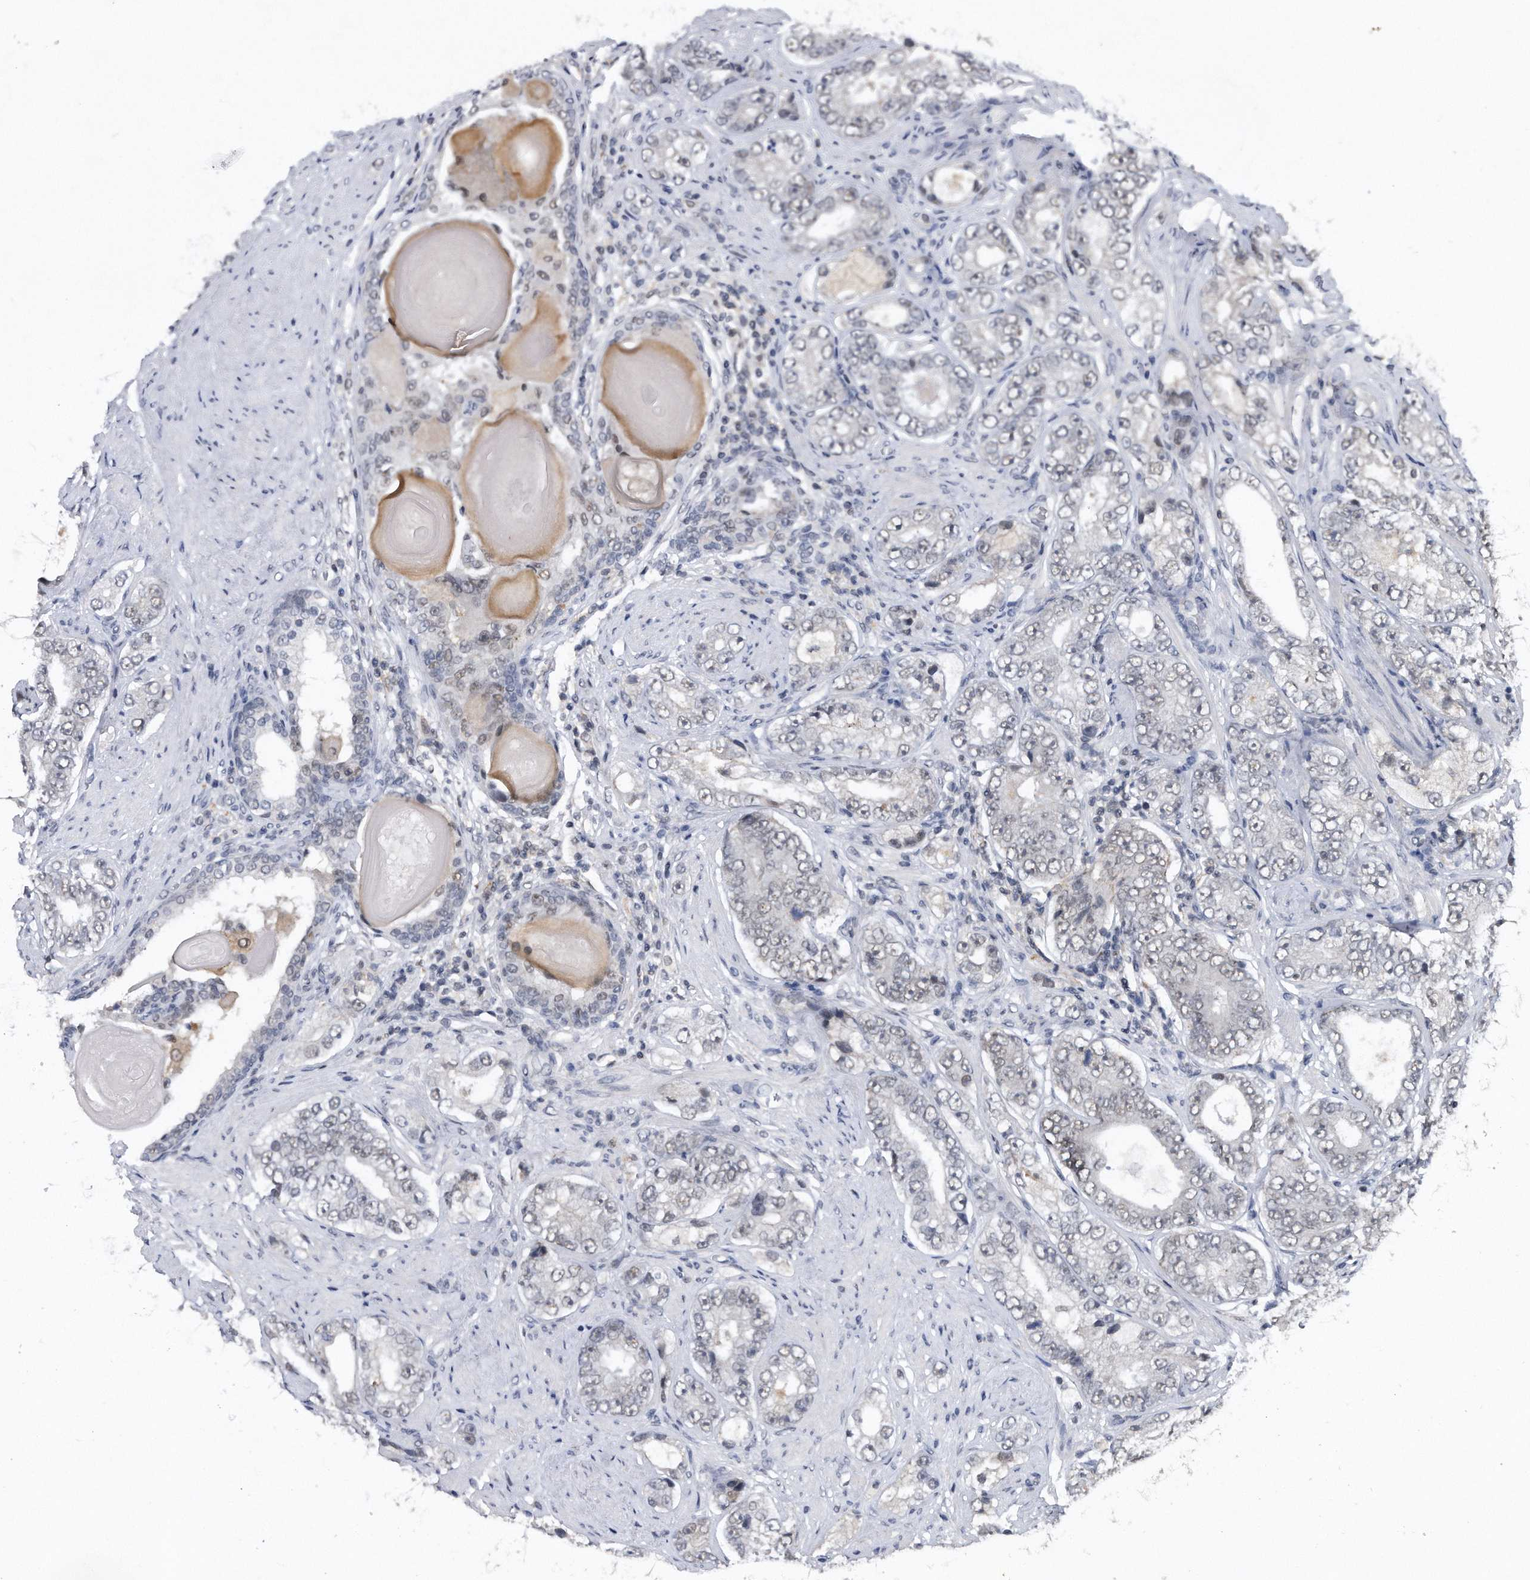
{"staining": {"intensity": "weak", "quantity": "<25%", "location": "nuclear"}, "tissue": "prostate cancer", "cell_type": "Tumor cells", "image_type": "cancer", "snomed": [{"axis": "morphology", "description": "Adenocarcinoma, High grade"}, {"axis": "topography", "description": "Prostate"}], "caption": "DAB (3,3'-diaminobenzidine) immunohistochemical staining of prostate cancer (adenocarcinoma (high-grade)) exhibits no significant staining in tumor cells. (DAB immunohistochemistry (IHC), high magnification).", "gene": "VIRMA", "patient": {"sex": "male", "age": 56}}